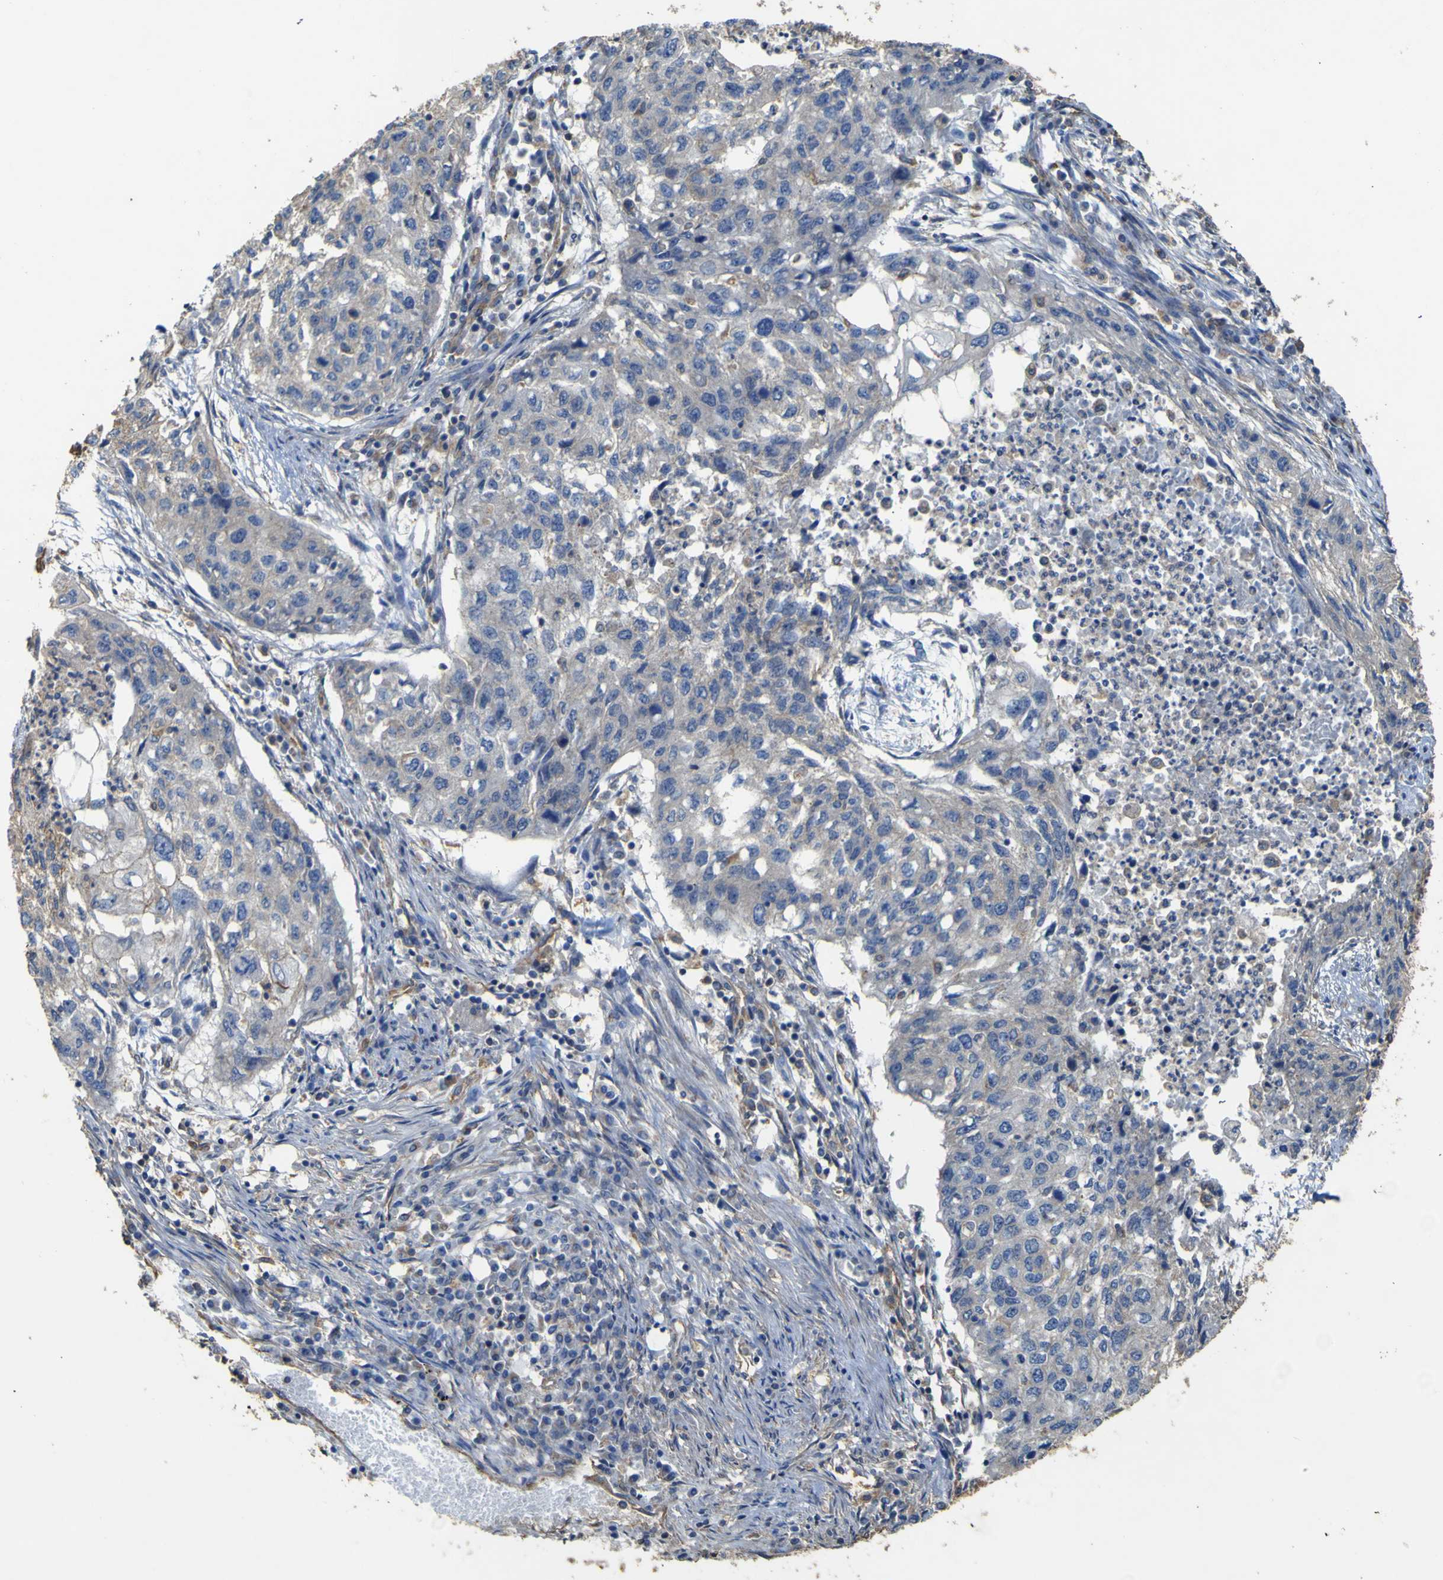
{"staining": {"intensity": "weak", "quantity": "<25%", "location": "cytoplasmic/membranous"}, "tissue": "lung cancer", "cell_type": "Tumor cells", "image_type": "cancer", "snomed": [{"axis": "morphology", "description": "Squamous cell carcinoma, NOS"}, {"axis": "topography", "description": "Lung"}], "caption": "The immunohistochemistry (IHC) histopathology image has no significant positivity in tumor cells of lung squamous cell carcinoma tissue.", "gene": "TNFSF15", "patient": {"sex": "female", "age": 63}}